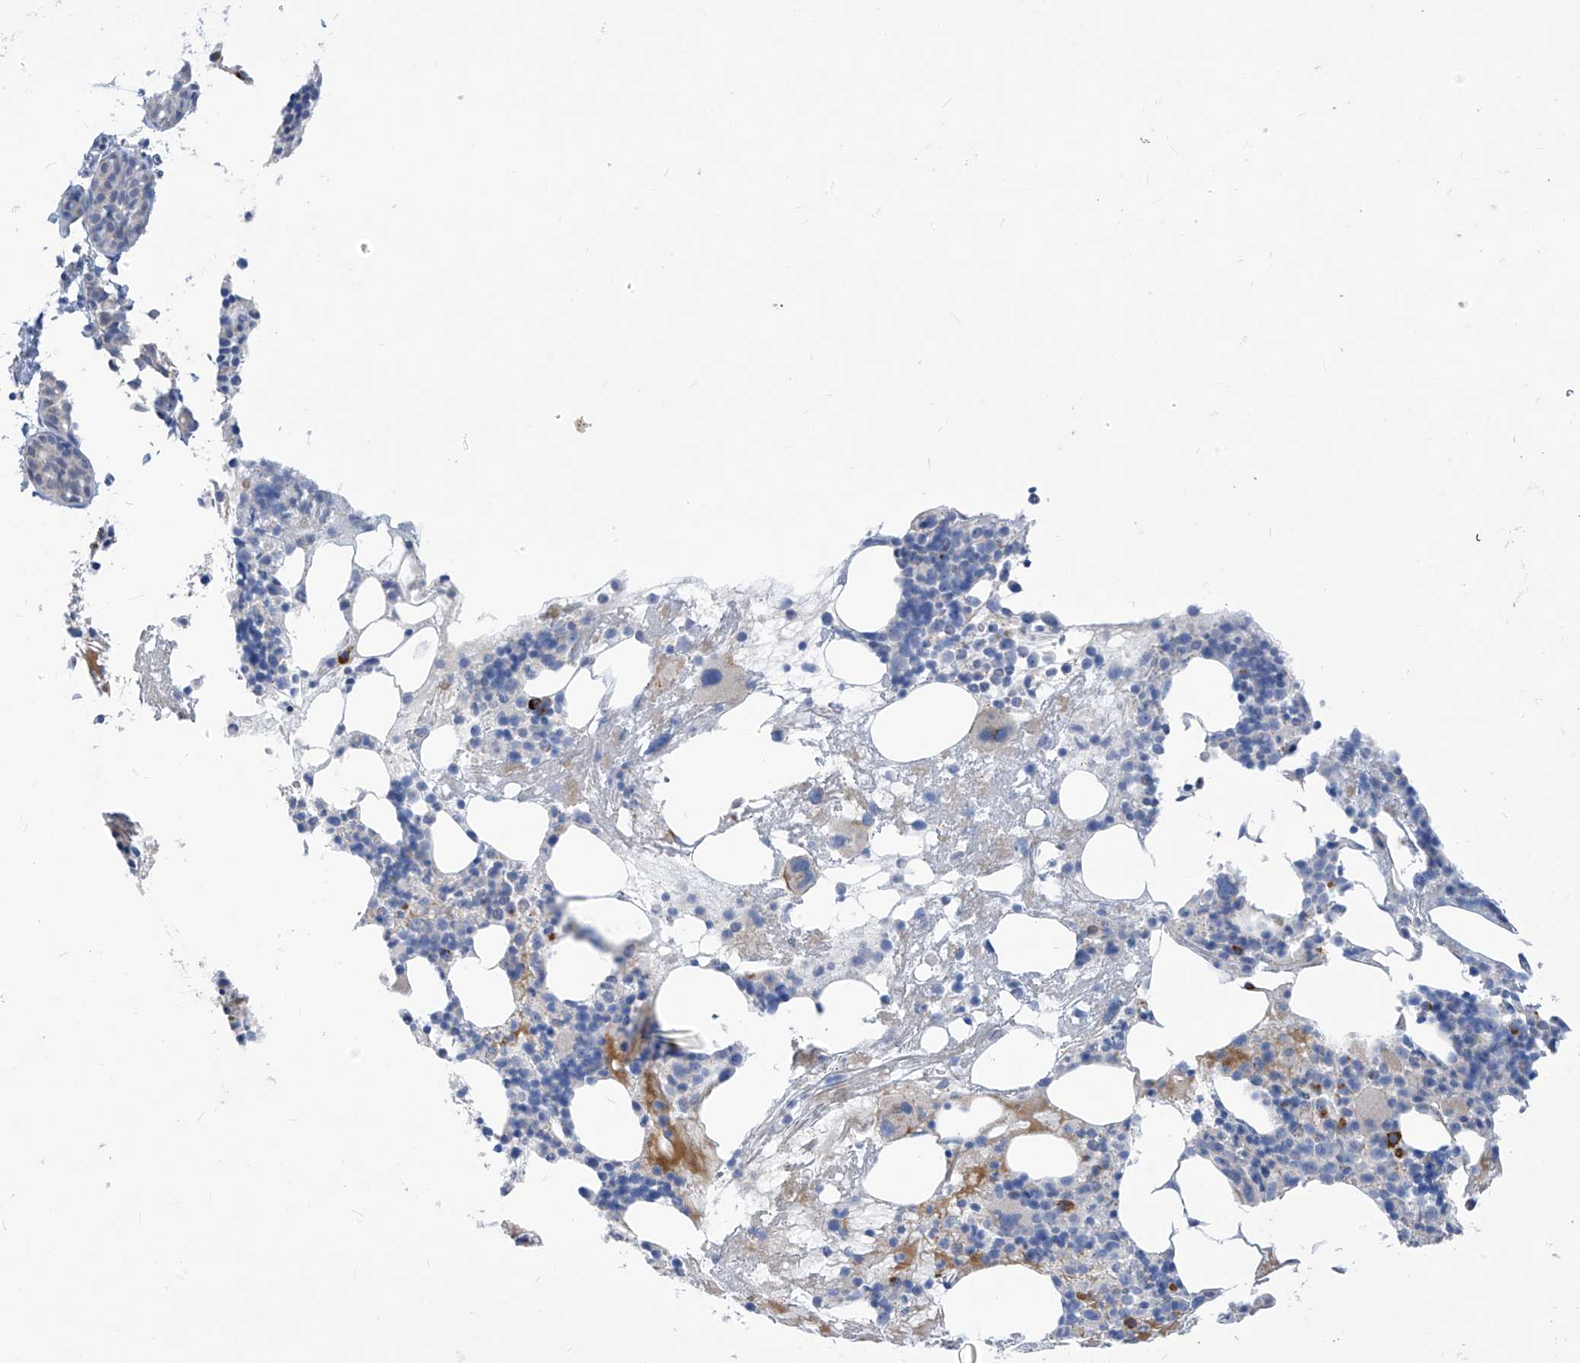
{"staining": {"intensity": "moderate", "quantity": "<25%", "location": "cytoplasmic/membranous"}, "tissue": "bone marrow", "cell_type": "Hematopoietic cells", "image_type": "normal", "snomed": [{"axis": "morphology", "description": "Normal tissue, NOS"}, {"axis": "morphology", "description": "Inflammation, NOS"}, {"axis": "topography", "description": "Bone marrow"}], "caption": "Immunohistochemical staining of normal human bone marrow displays low levels of moderate cytoplasmic/membranous positivity in approximately <25% of hematopoietic cells.", "gene": "ZNF404", "patient": {"sex": "female", "age": 77}}